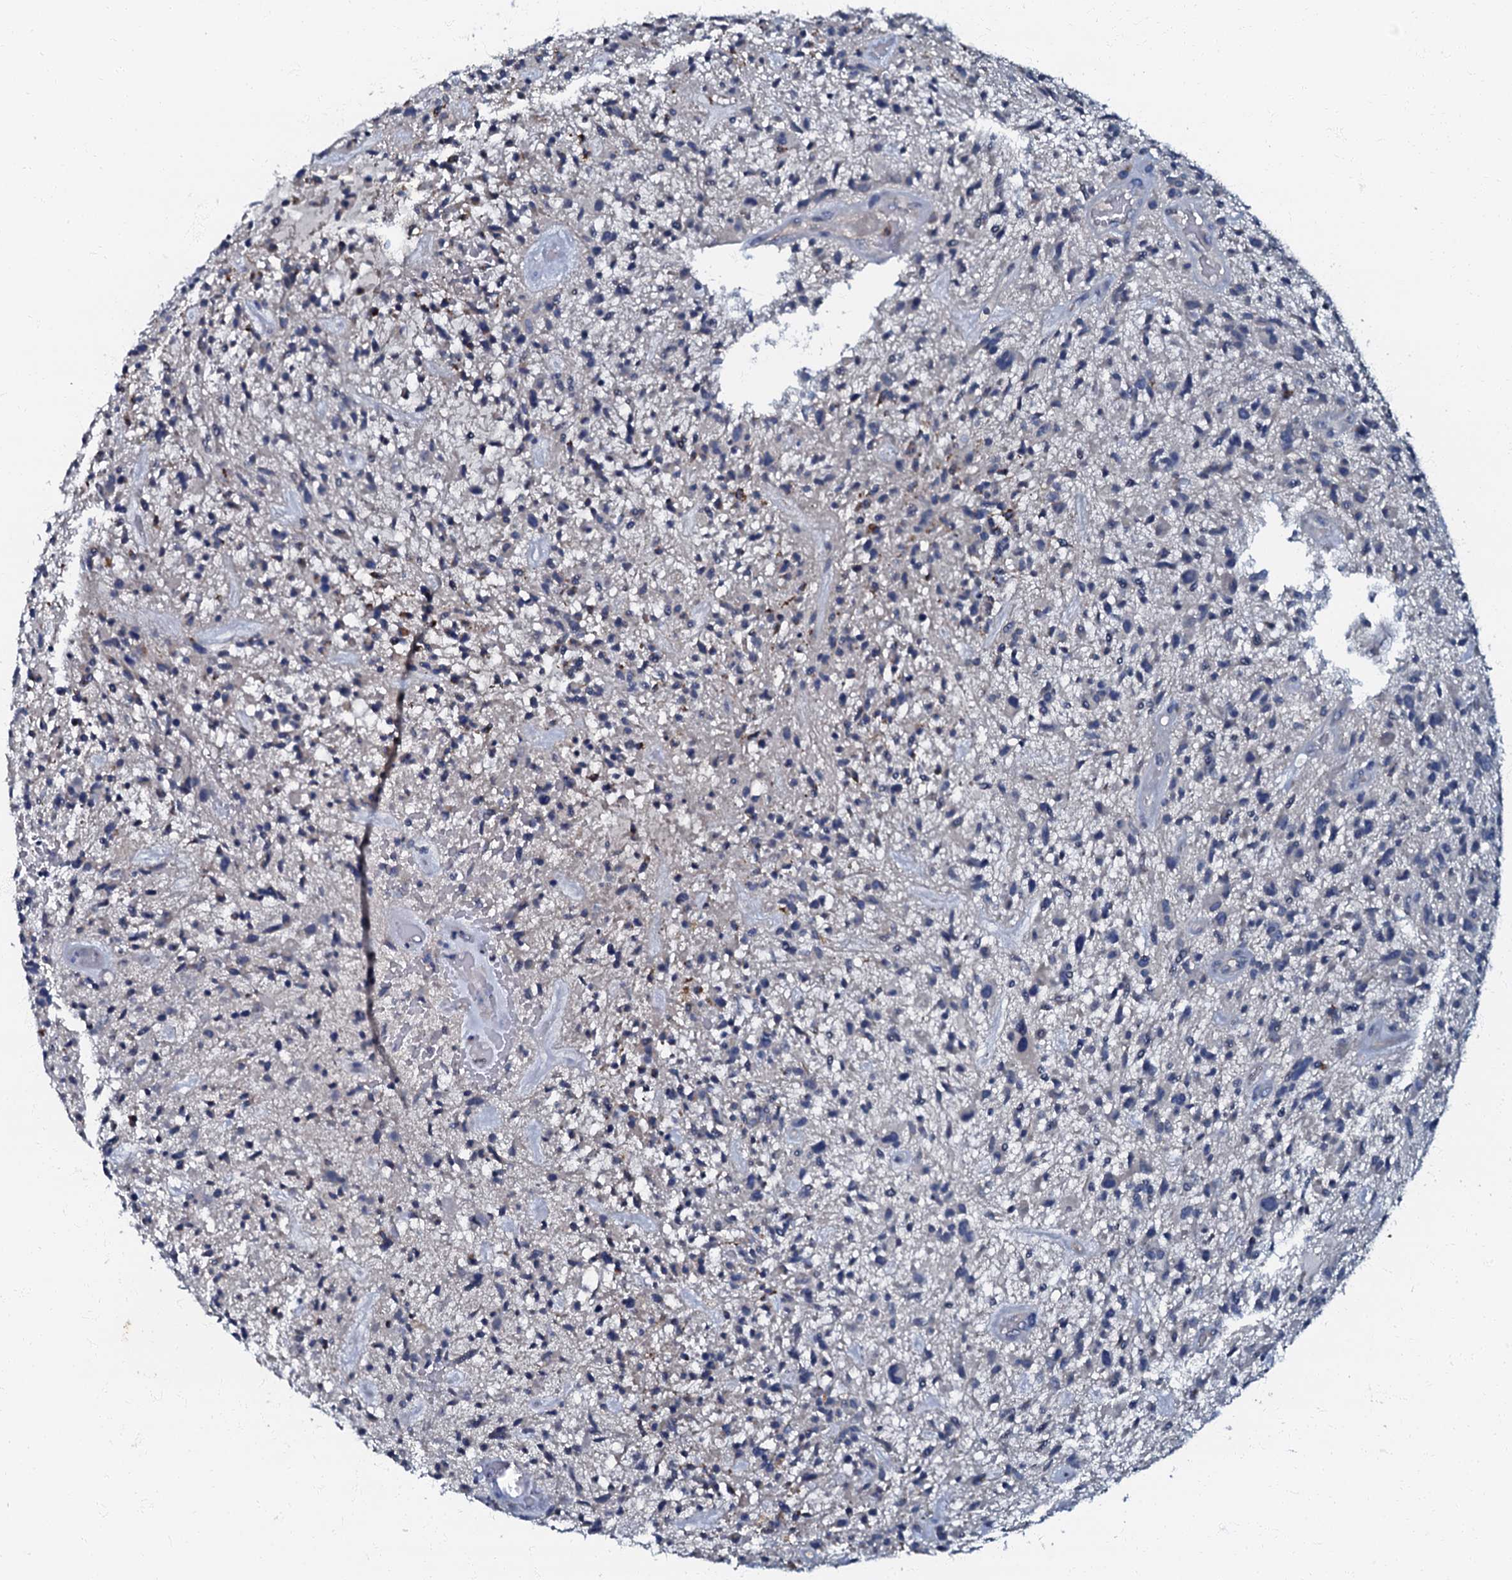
{"staining": {"intensity": "negative", "quantity": "none", "location": "none"}, "tissue": "glioma", "cell_type": "Tumor cells", "image_type": "cancer", "snomed": [{"axis": "morphology", "description": "Glioma, malignant, High grade"}, {"axis": "topography", "description": "Brain"}], "caption": "Immunohistochemistry (IHC) micrograph of human high-grade glioma (malignant) stained for a protein (brown), which exhibits no expression in tumor cells.", "gene": "OLAH", "patient": {"sex": "male", "age": 47}}